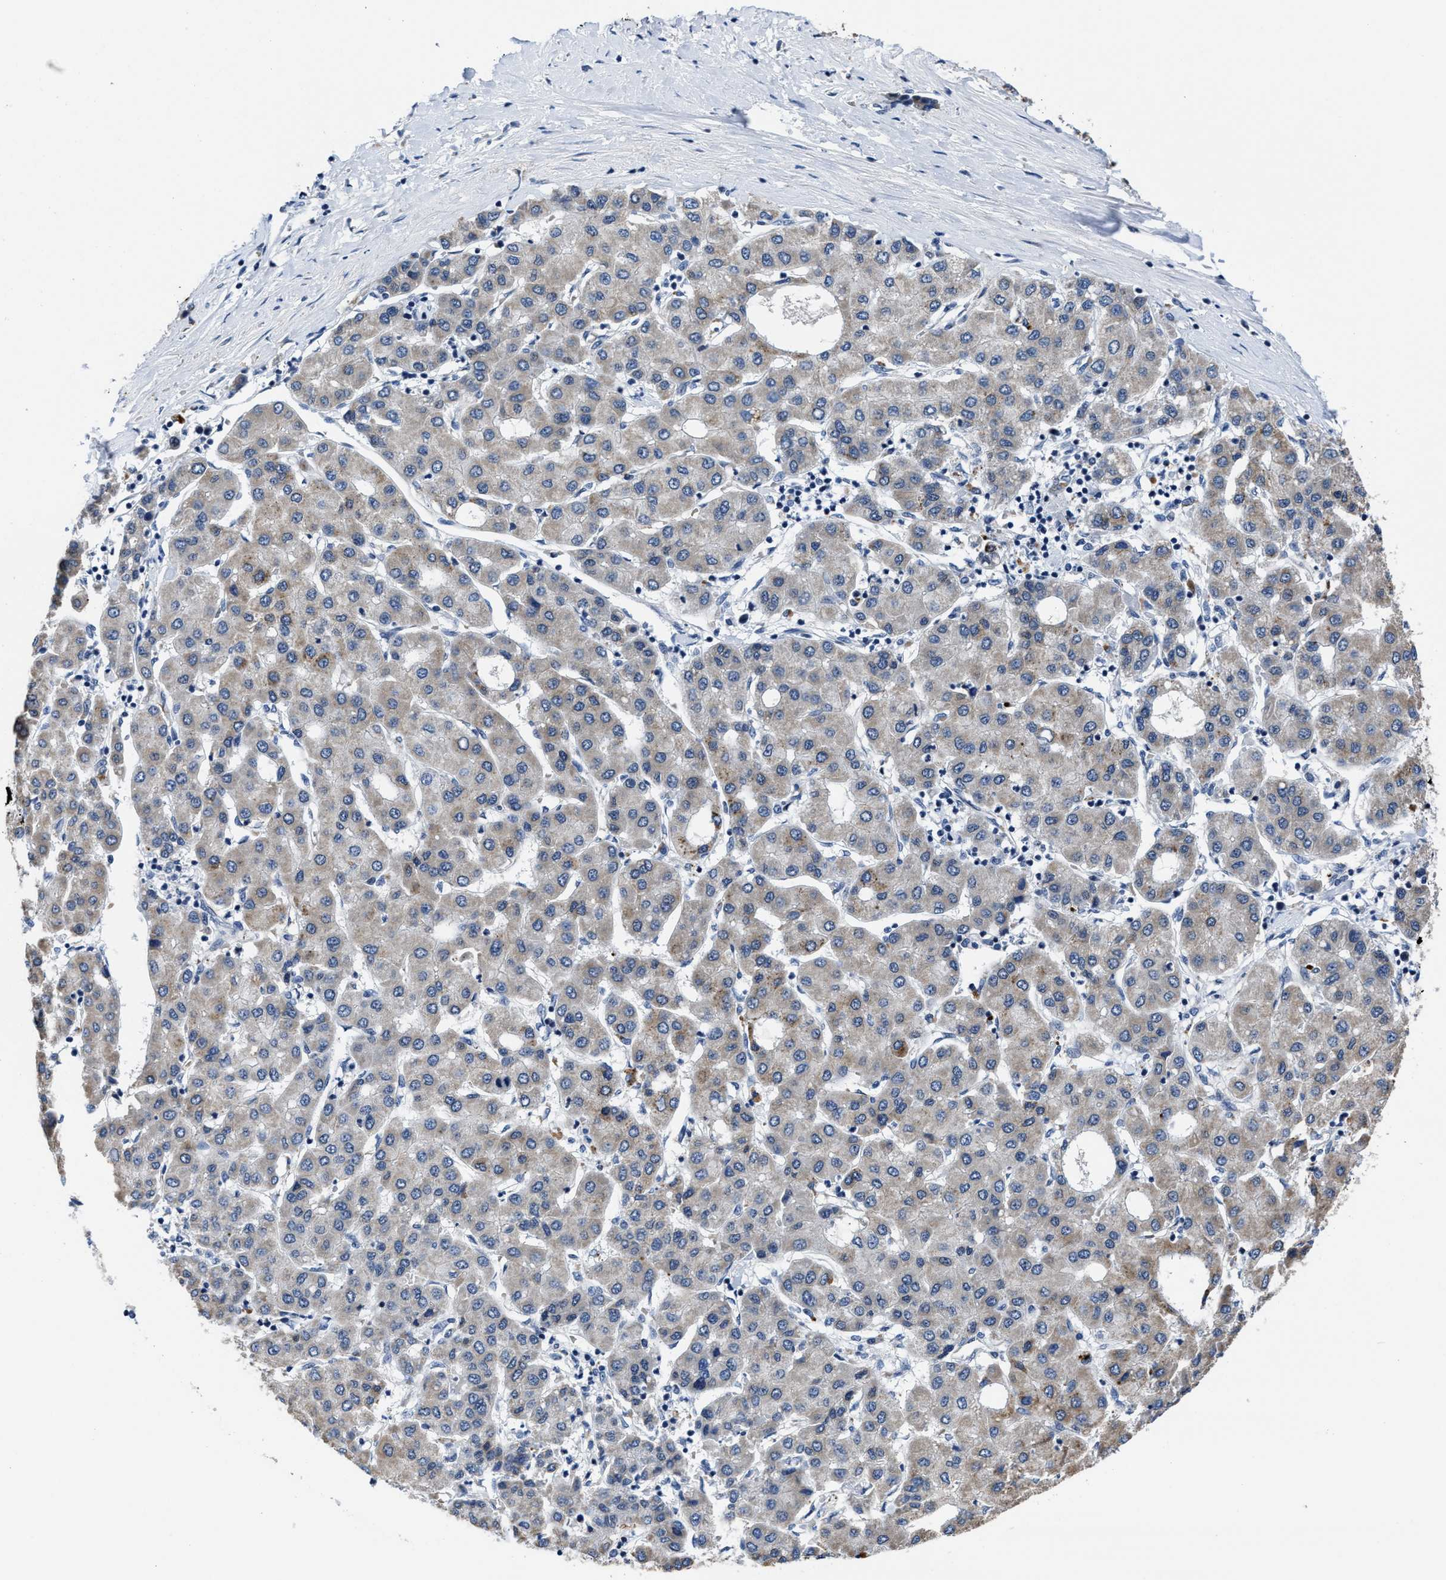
{"staining": {"intensity": "weak", "quantity": "25%-75%", "location": "cytoplasmic/membranous"}, "tissue": "liver cancer", "cell_type": "Tumor cells", "image_type": "cancer", "snomed": [{"axis": "morphology", "description": "Carcinoma, Hepatocellular, NOS"}, {"axis": "topography", "description": "Liver"}], "caption": "About 25%-75% of tumor cells in liver cancer (hepatocellular carcinoma) reveal weak cytoplasmic/membranous protein expression as visualized by brown immunohistochemical staining.", "gene": "GHITM", "patient": {"sex": "male", "age": 65}}